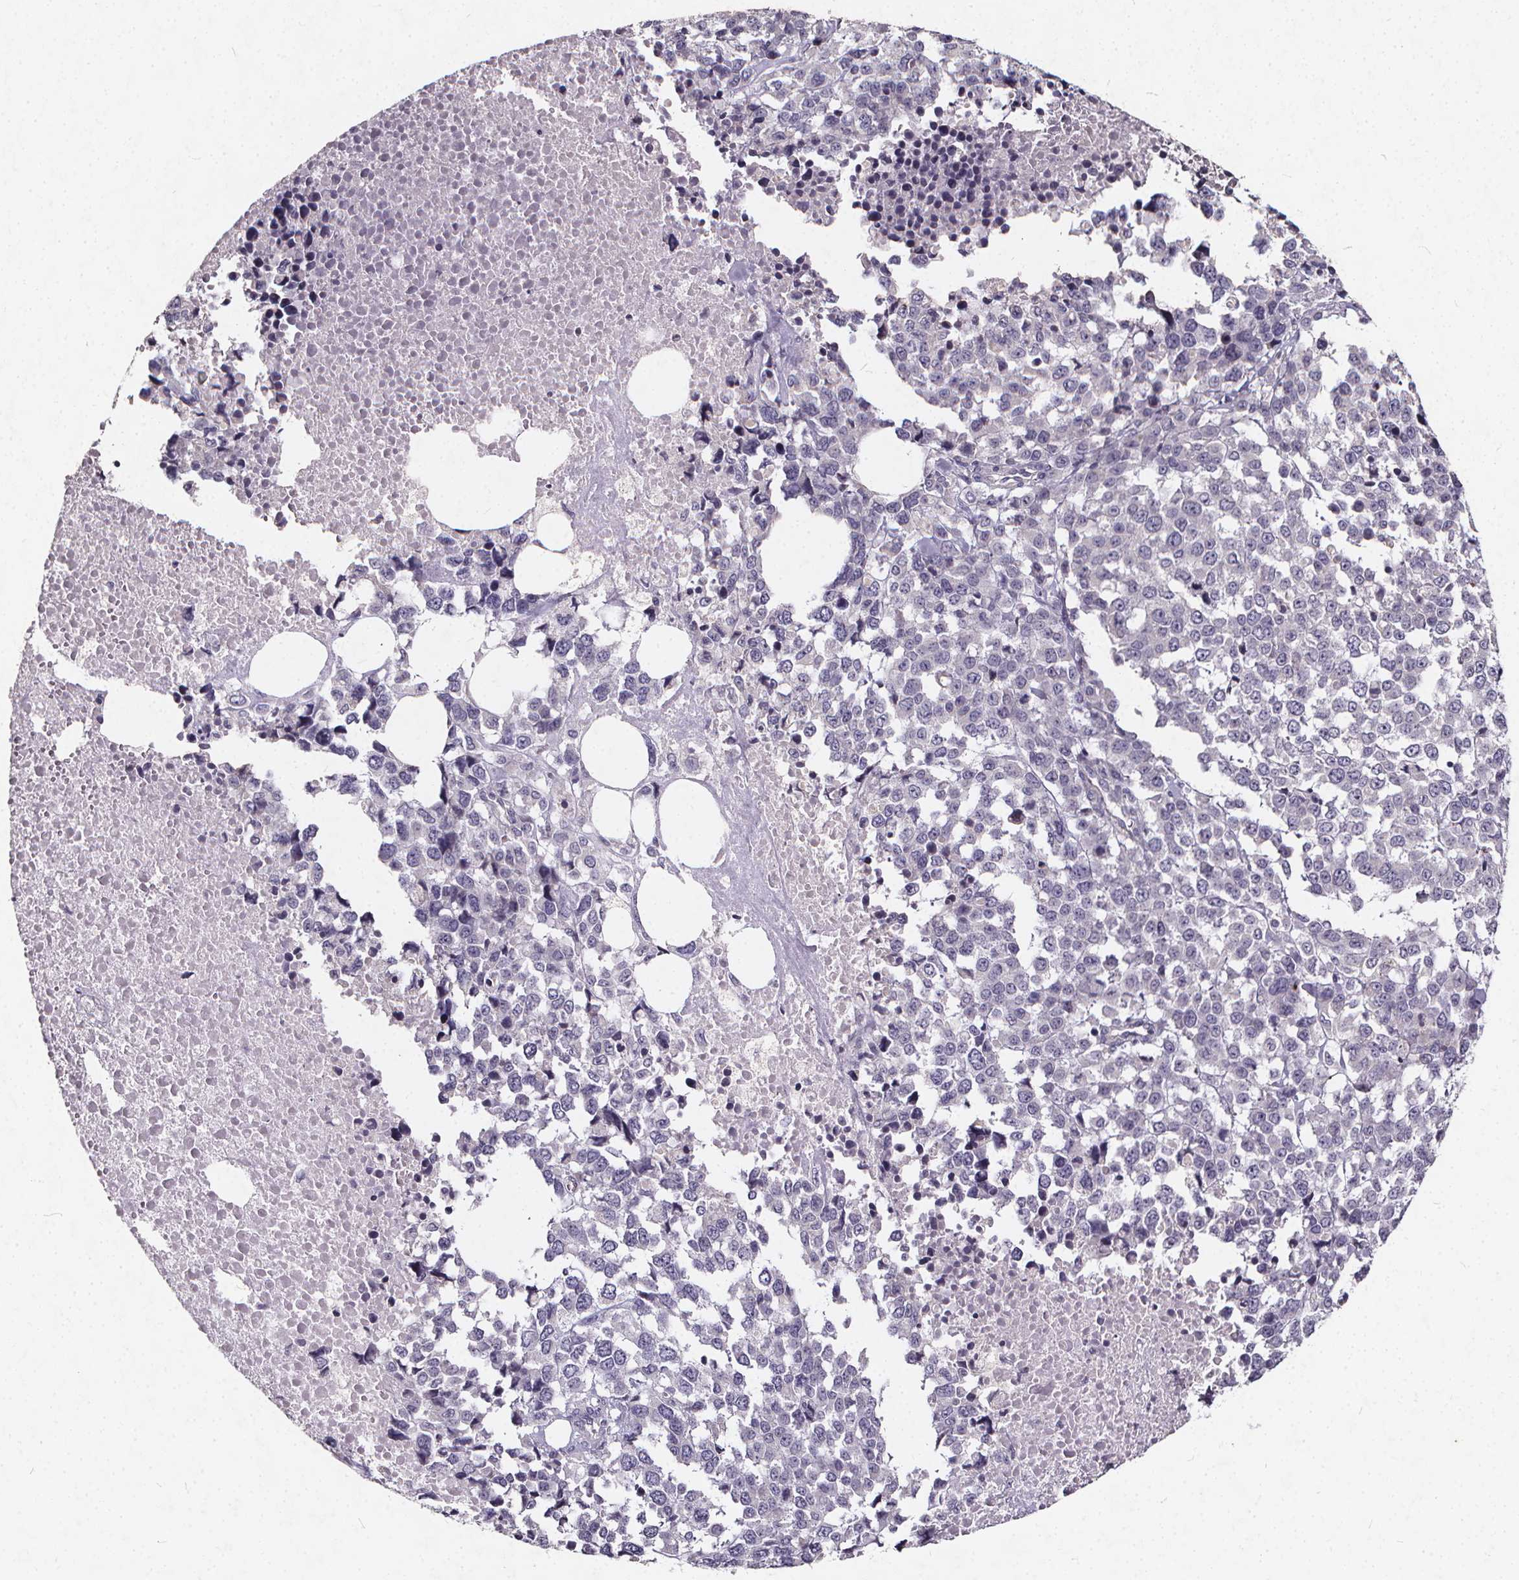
{"staining": {"intensity": "negative", "quantity": "none", "location": "none"}, "tissue": "melanoma", "cell_type": "Tumor cells", "image_type": "cancer", "snomed": [{"axis": "morphology", "description": "Malignant melanoma, Metastatic site"}, {"axis": "topography", "description": "Skin"}], "caption": "Immunohistochemistry of melanoma reveals no staining in tumor cells.", "gene": "TSPAN14", "patient": {"sex": "male", "age": 84}}